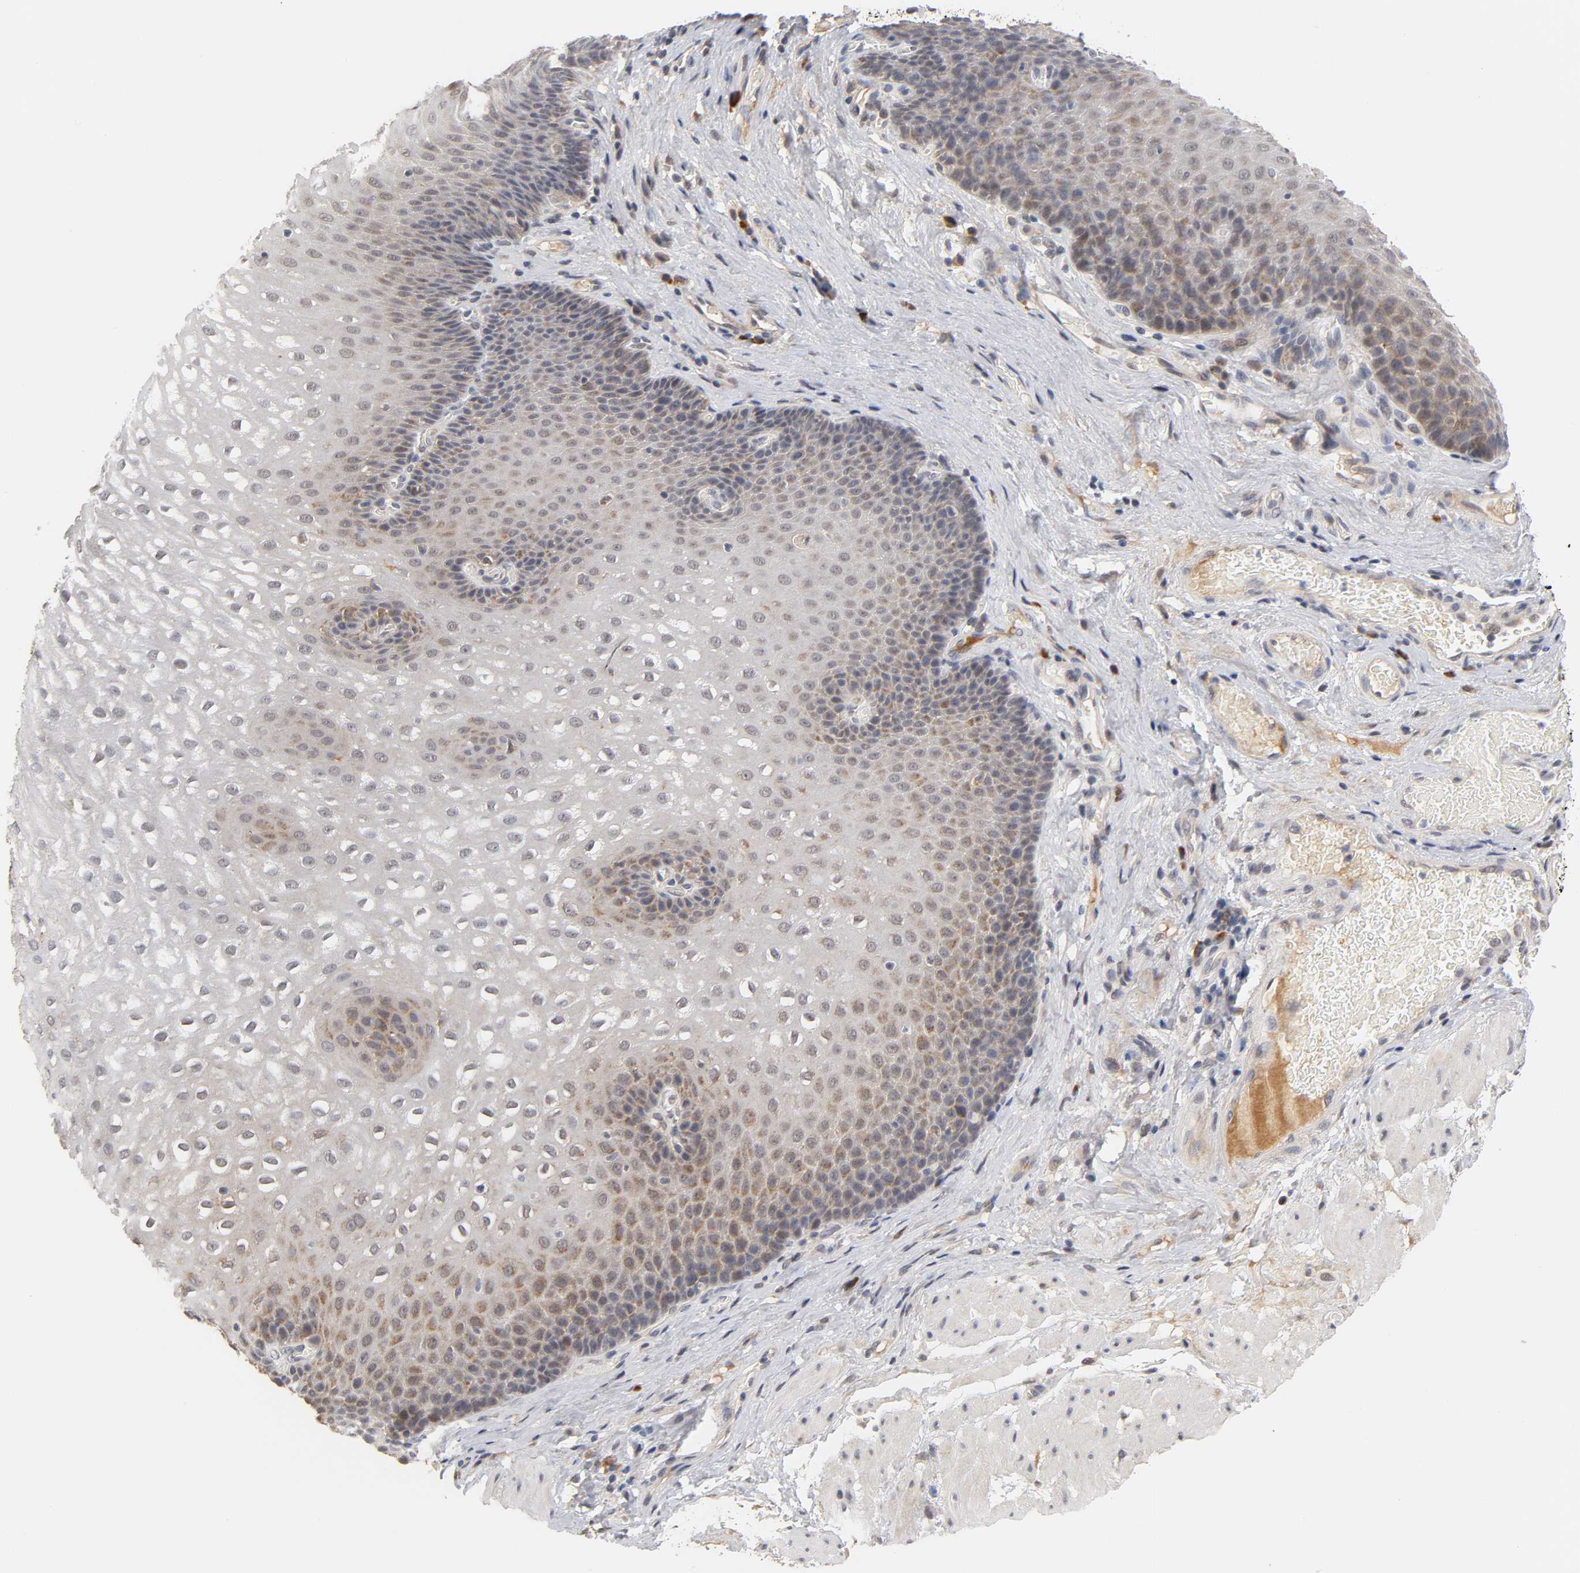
{"staining": {"intensity": "moderate", "quantity": "25%-75%", "location": "cytoplasmic/membranous"}, "tissue": "esophagus", "cell_type": "Squamous epithelial cells", "image_type": "normal", "snomed": [{"axis": "morphology", "description": "Normal tissue, NOS"}, {"axis": "topography", "description": "Esophagus"}], "caption": "Normal esophagus exhibits moderate cytoplasmic/membranous staining in about 25%-75% of squamous epithelial cells, visualized by immunohistochemistry.", "gene": "GSTZ1", "patient": {"sex": "male", "age": 48}}